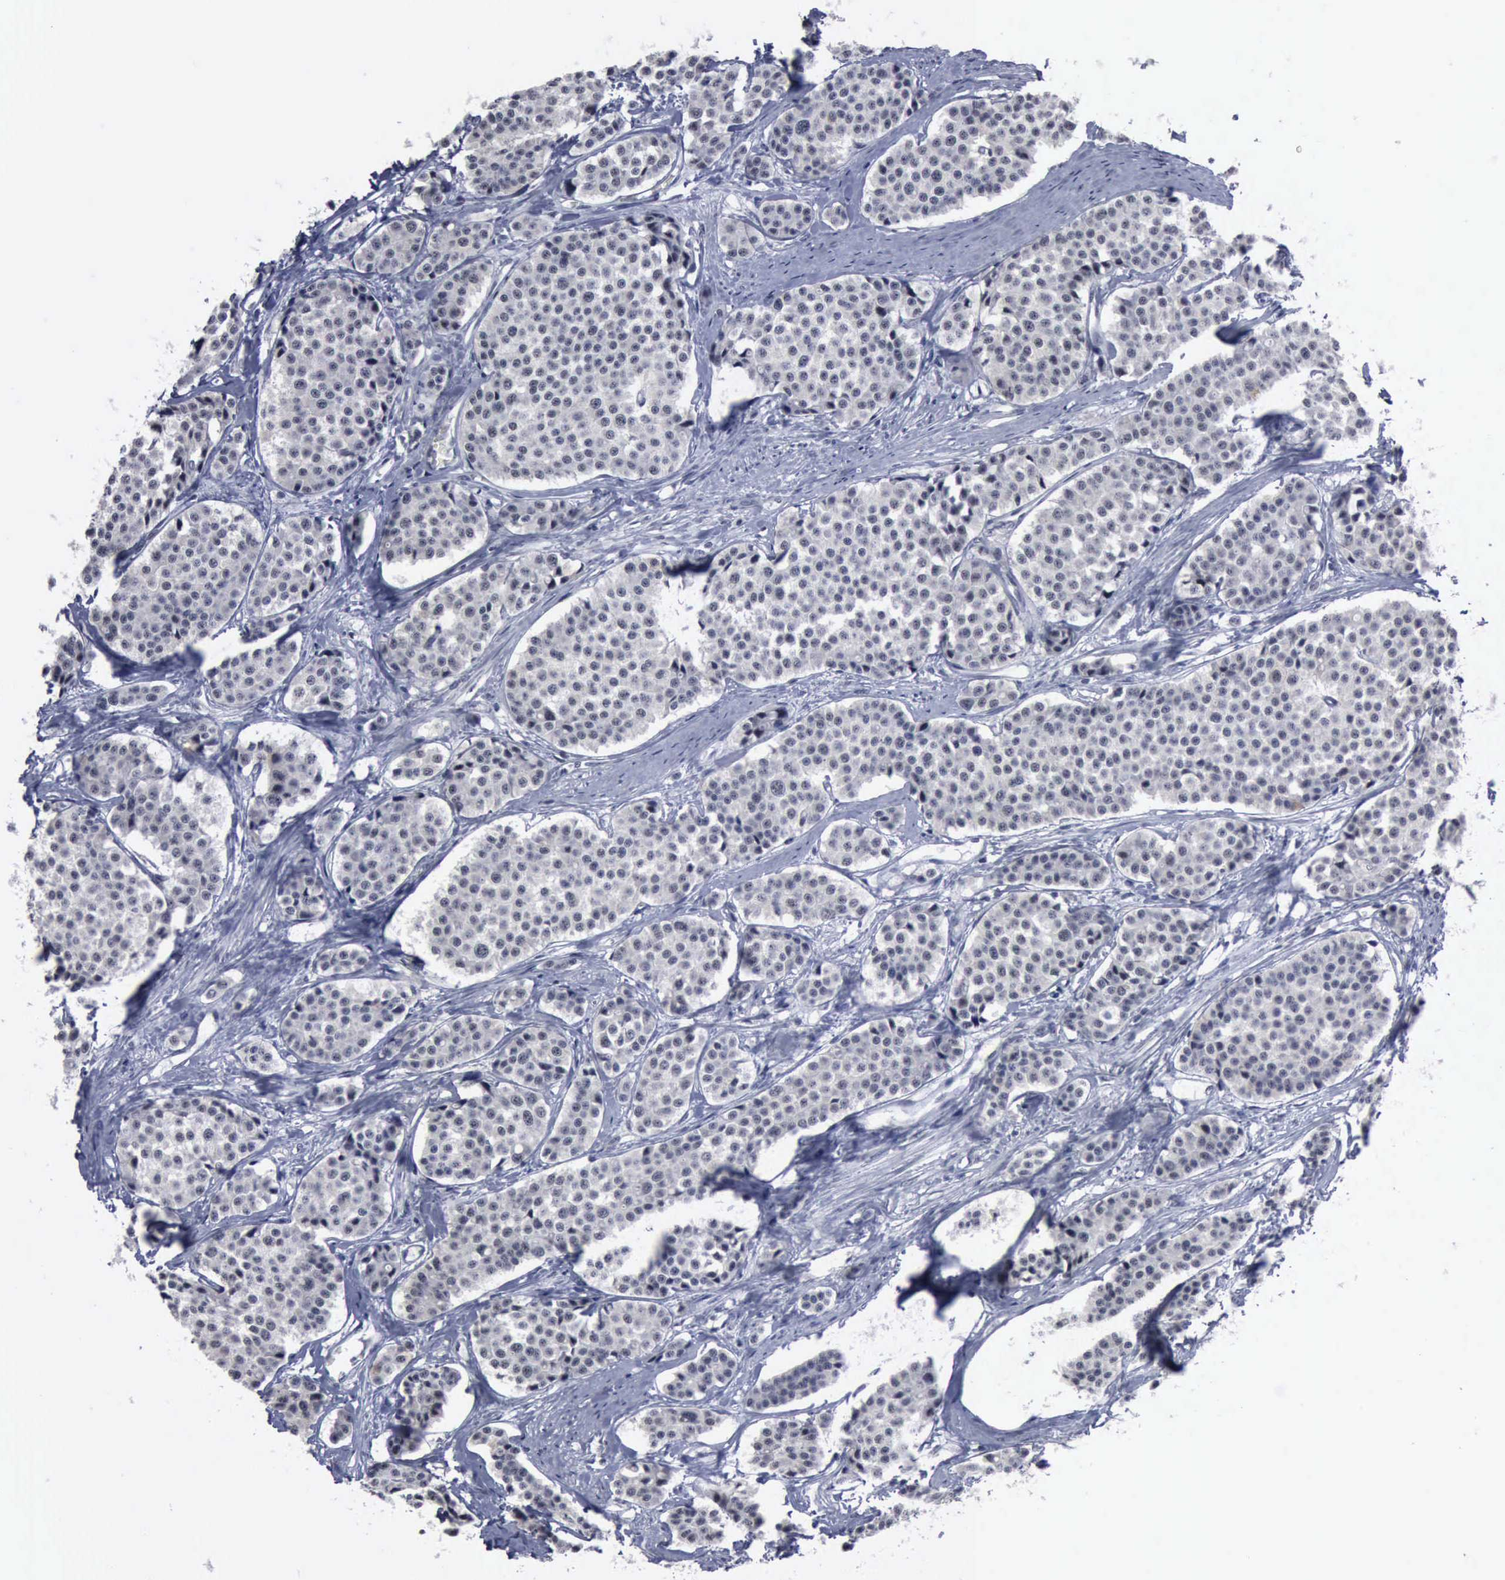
{"staining": {"intensity": "negative", "quantity": "none", "location": "none"}, "tissue": "carcinoid", "cell_type": "Tumor cells", "image_type": "cancer", "snomed": [{"axis": "morphology", "description": "Carcinoid, malignant, NOS"}, {"axis": "topography", "description": "Small intestine"}], "caption": "Photomicrograph shows no protein expression in tumor cells of carcinoid tissue. (Brightfield microscopy of DAB immunohistochemistry at high magnification).", "gene": "BRD1", "patient": {"sex": "male", "age": 60}}